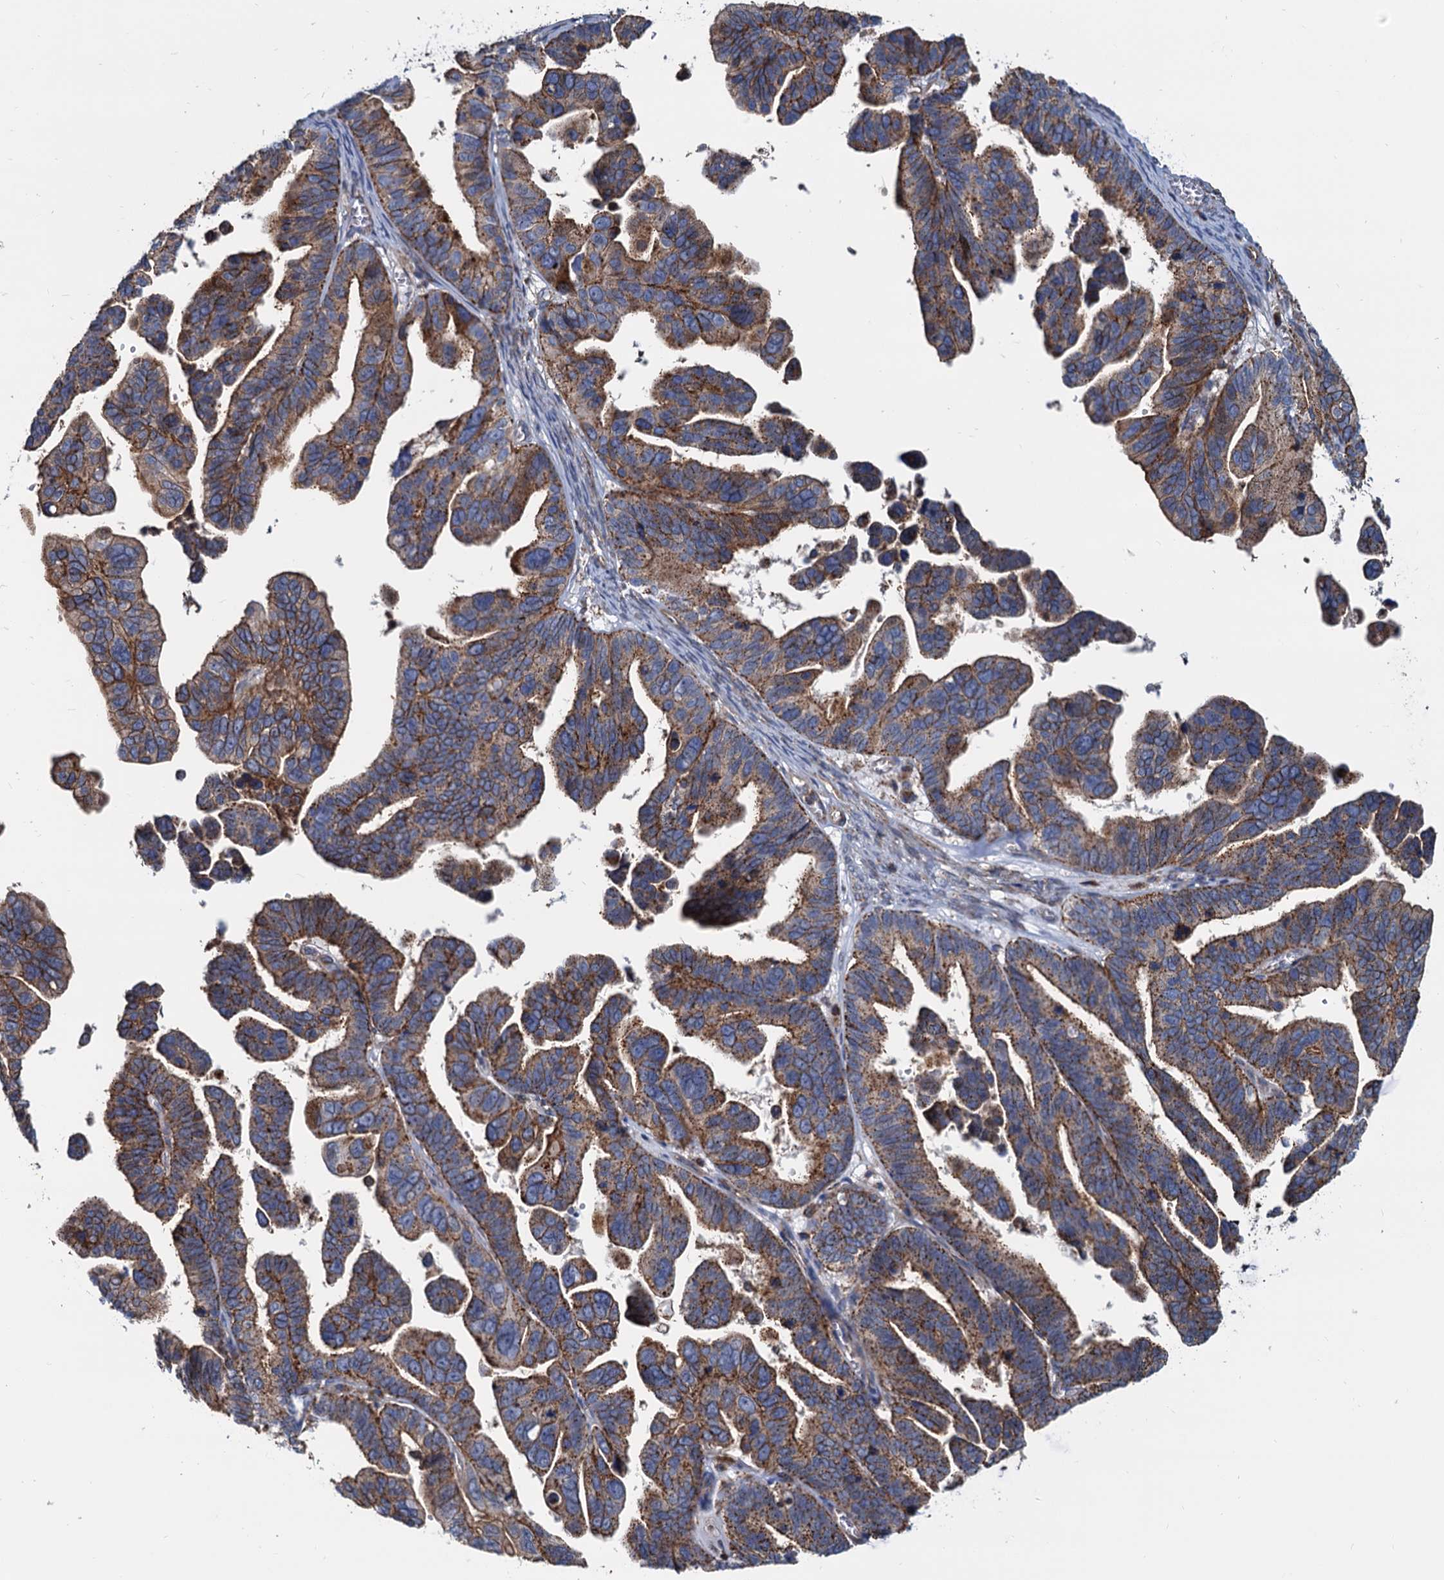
{"staining": {"intensity": "moderate", "quantity": ">75%", "location": "cytoplasmic/membranous"}, "tissue": "ovarian cancer", "cell_type": "Tumor cells", "image_type": "cancer", "snomed": [{"axis": "morphology", "description": "Cystadenocarcinoma, serous, NOS"}, {"axis": "topography", "description": "Ovary"}], "caption": "IHC staining of ovarian serous cystadenocarcinoma, which shows medium levels of moderate cytoplasmic/membranous expression in approximately >75% of tumor cells indicating moderate cytoplasmic/membranous protein expression. The staining was performed using DAB (brown) for protein detection and nuclei were counterstained in hematoxylin (blue).", "gene": "PSEN1", "patient": {"sex": "female", "age": 56}}